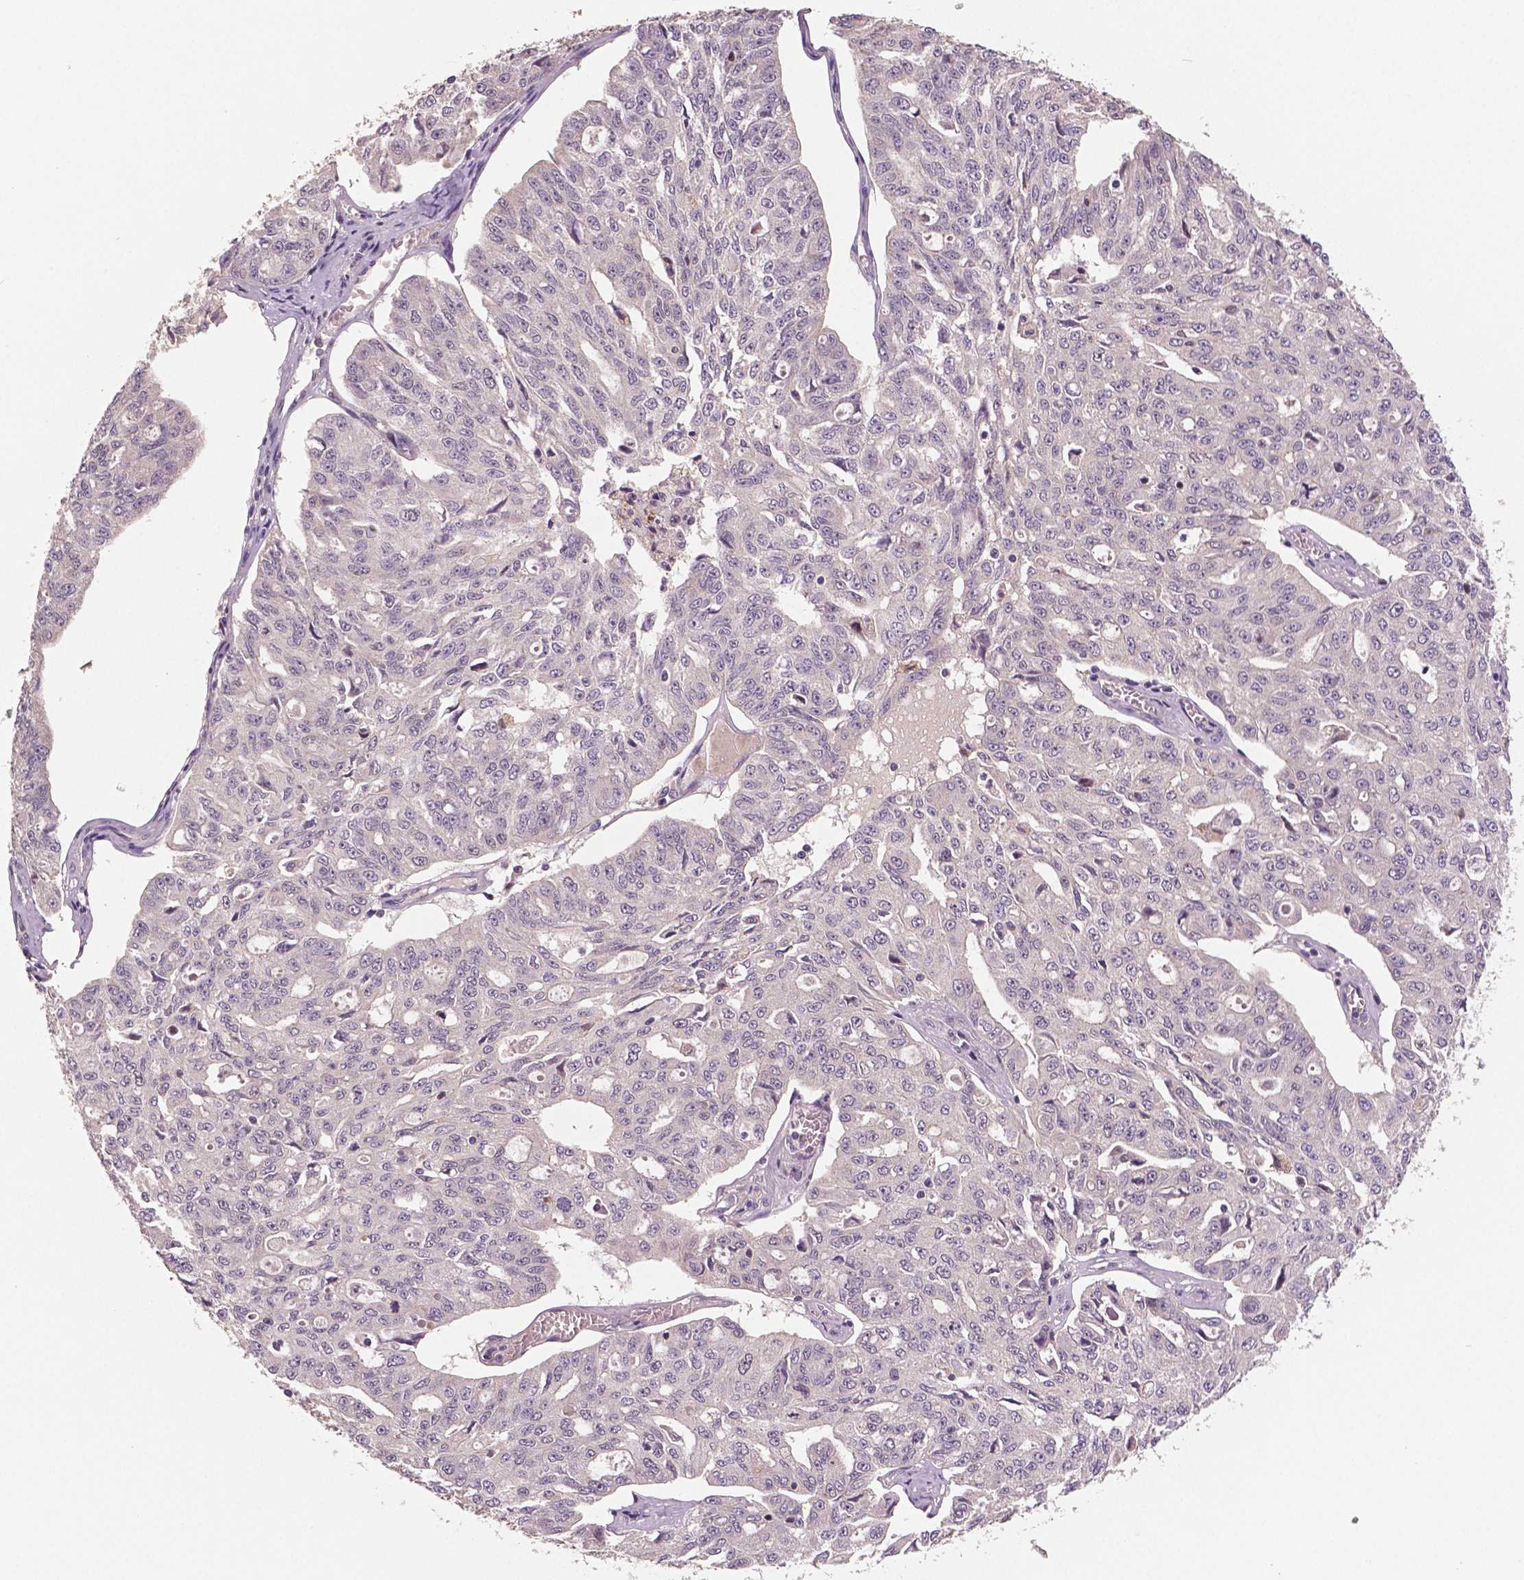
{"staining": {"intensity": "negative", "quantity": "none", "location": "none"}, "tissue": "ovarian cancer", "cell_type": "Tumor cells", "image_type": "cancer", "snomed": [{"axis": "morphology", "description": "Carcinoma, endometroid"}, {"axis": "topography", "description": "Ovary"}], "caption": "DAB immunohistochemical staining of human ovarian endometroid carcinoma demonstrates no significant positivity in tumor cells.", "gene": "MKI67", "patient": {"sex": "female", "age": 65}}